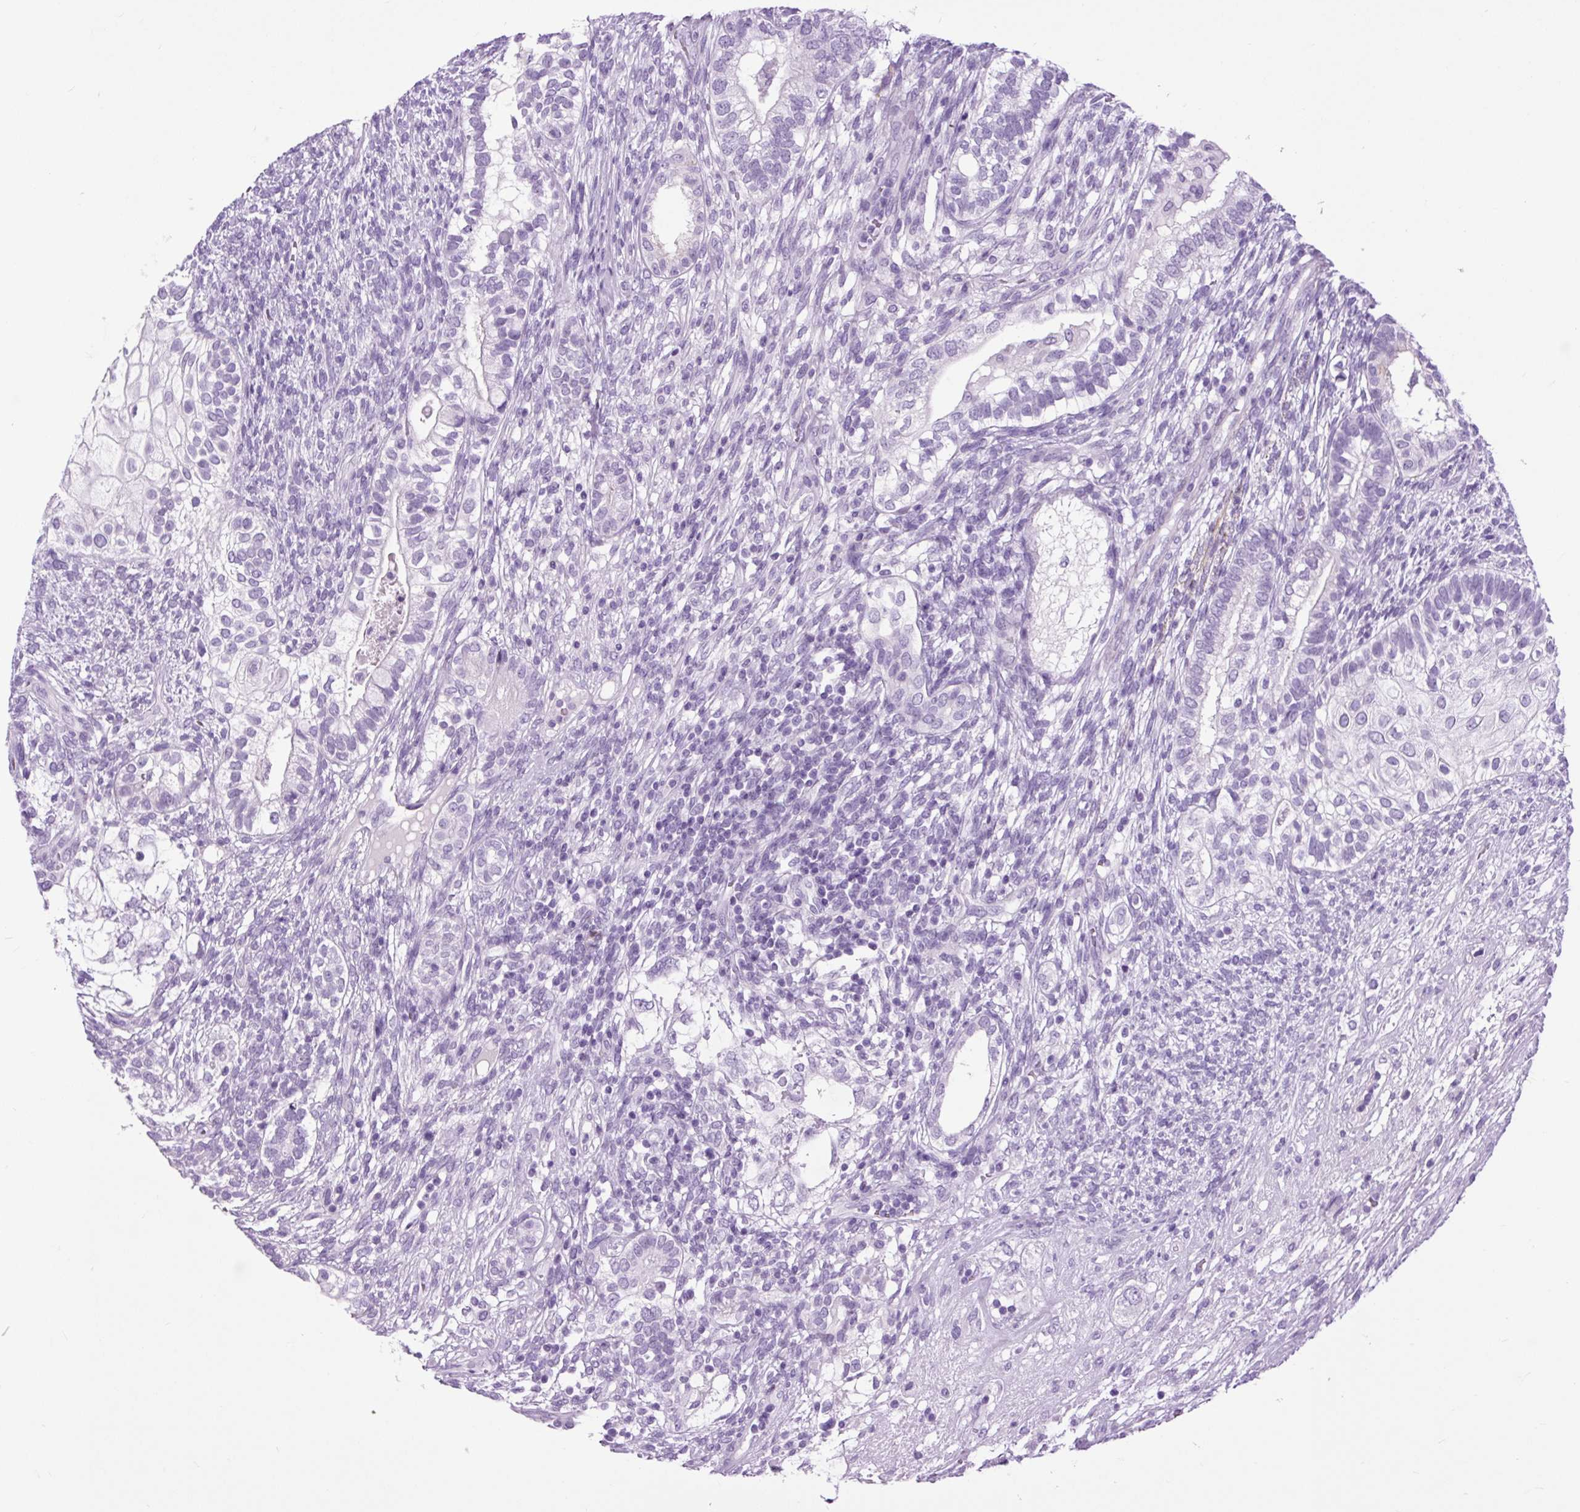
{"staining": {"intensity": "negative", "quantity": "none", "location": "none"}, "tissue": "testis cancer", "cell_type": "Tumor cells", "image_type": "cancer", "snomed": [{"axis": "morphology", "description": "Seminoma, NOS"}, {"axis": "morphology", "description": "Carcinoma, Embryonal, NOS"}, {"axis": "topography", "description": "Testis"}], "caption": "Seminoma (testis) was stained to show a protein in brown. There is no significant expression in tumor cells.", "gene": "DPP6", "patient": {"sex": "male", "age": 41}}